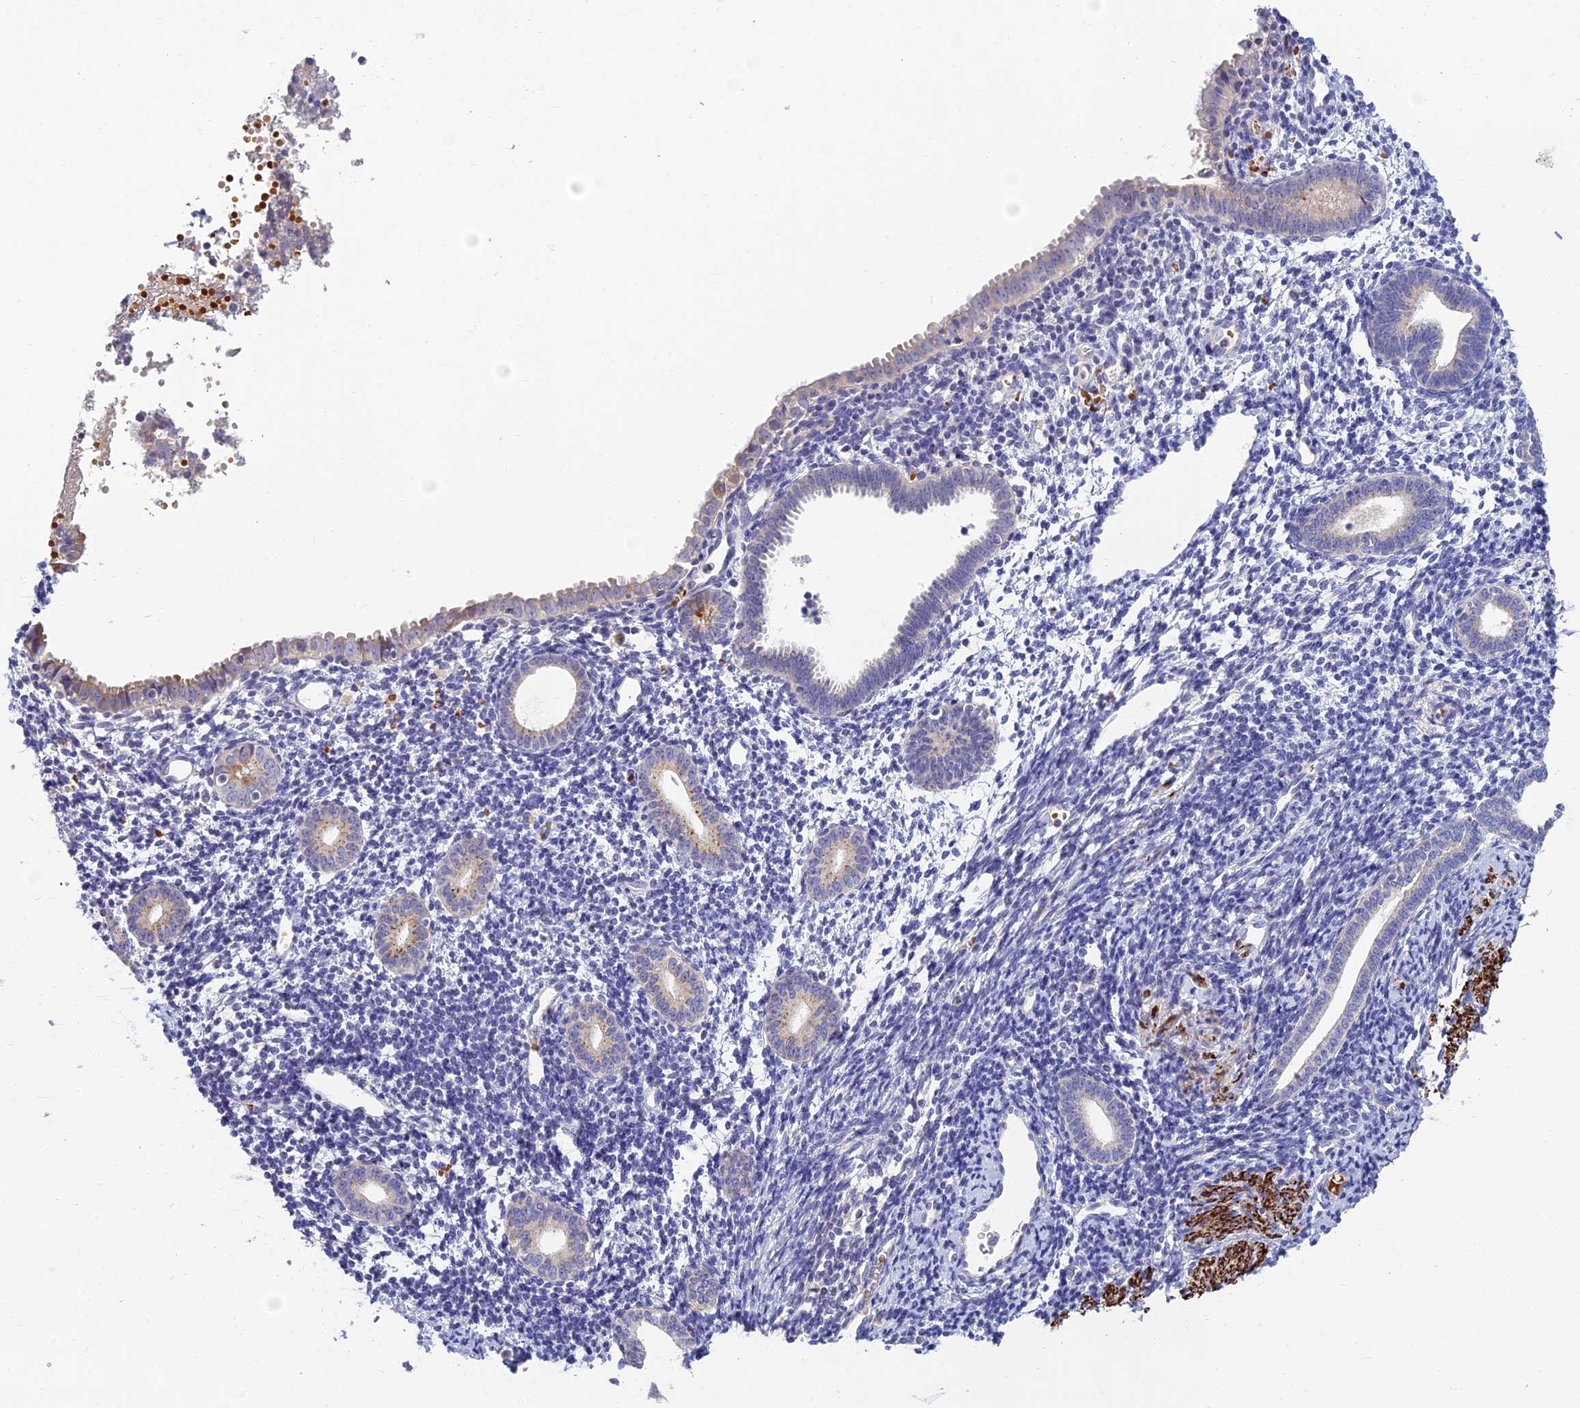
{"staining": {"intensity": "negative", "quantity": "none", "location": "none"}, "tissue": "endometrium", "cell_type": "Cells in endometrial stroma", "image_type": "normal", "snomed": [{"axis": "morphology", "description": "Normal tissue, NOS"}, {"axis": "topography", "description": "Endometrium"}], "caption": "A micrograph of endometrium stained for a protein reveals no brown staining in cells in endometrial stroma.", "gene": "CLIP4", "patient": {"sex": "female", "age": 56}}